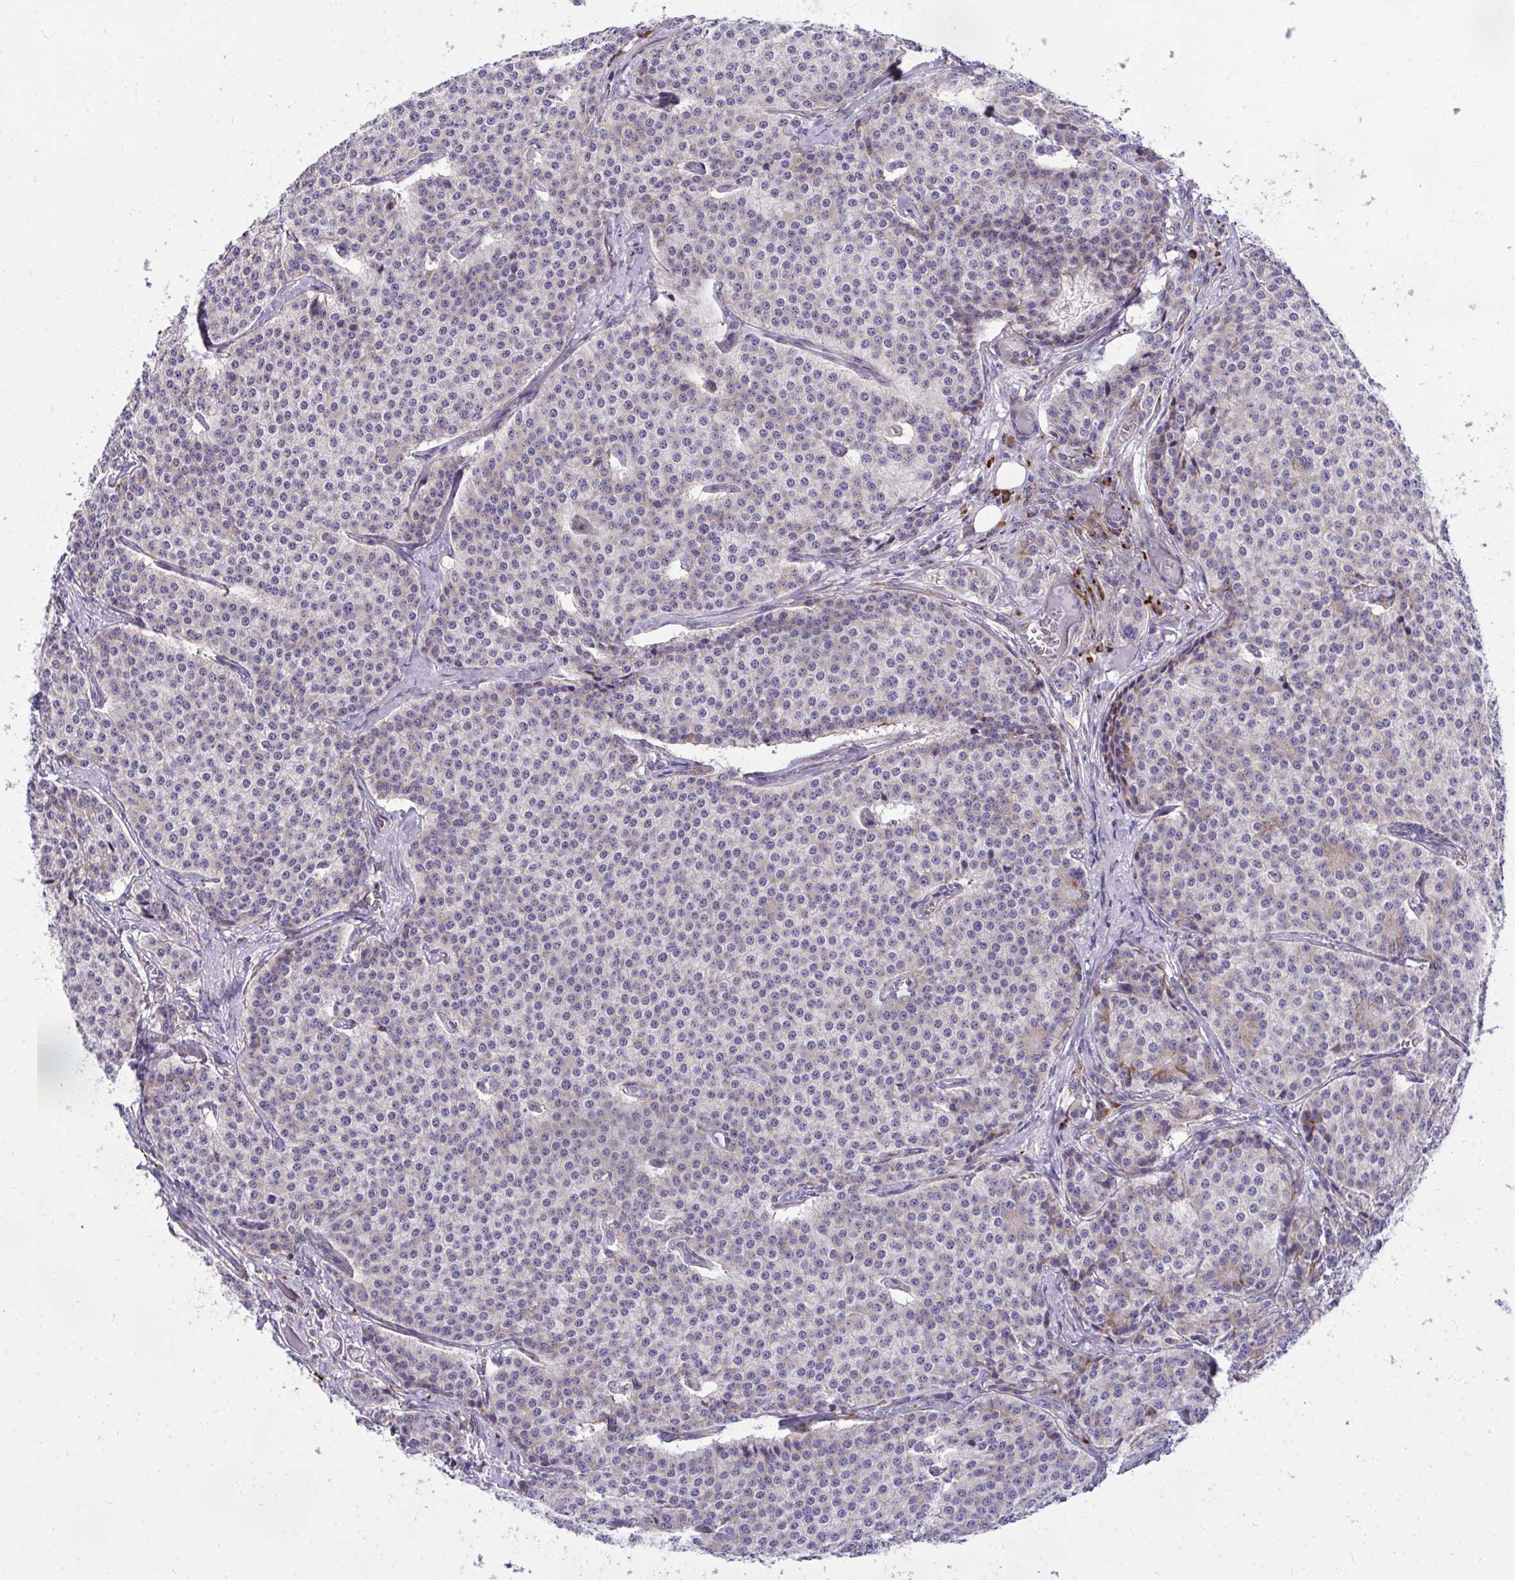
{"staining": {"intensity": "weak", "quantity": "<25%", "location": "cytoplasmic/membranous"}, "tissue": "carcinoid", "cell_type": "Tumor cells", "image_type": "cancer", "snomed": [{"axis": "morphology", "description": "Carcinoid, malignant, NOS"}, {"axis": "topography", "description": "Small intestine"}], "caption": "This image is of malignant carcinoid stained with immunohistochemistry (IHC) to label a protein in brown with the nuclei are counter-stained blue. There is no positivity in tumor cells. (Immunohistochemistry (ihc), brightfield microscopy, high magnification).", "gene": "RPS15", "patient": {"sex": "female", "age": 64}}